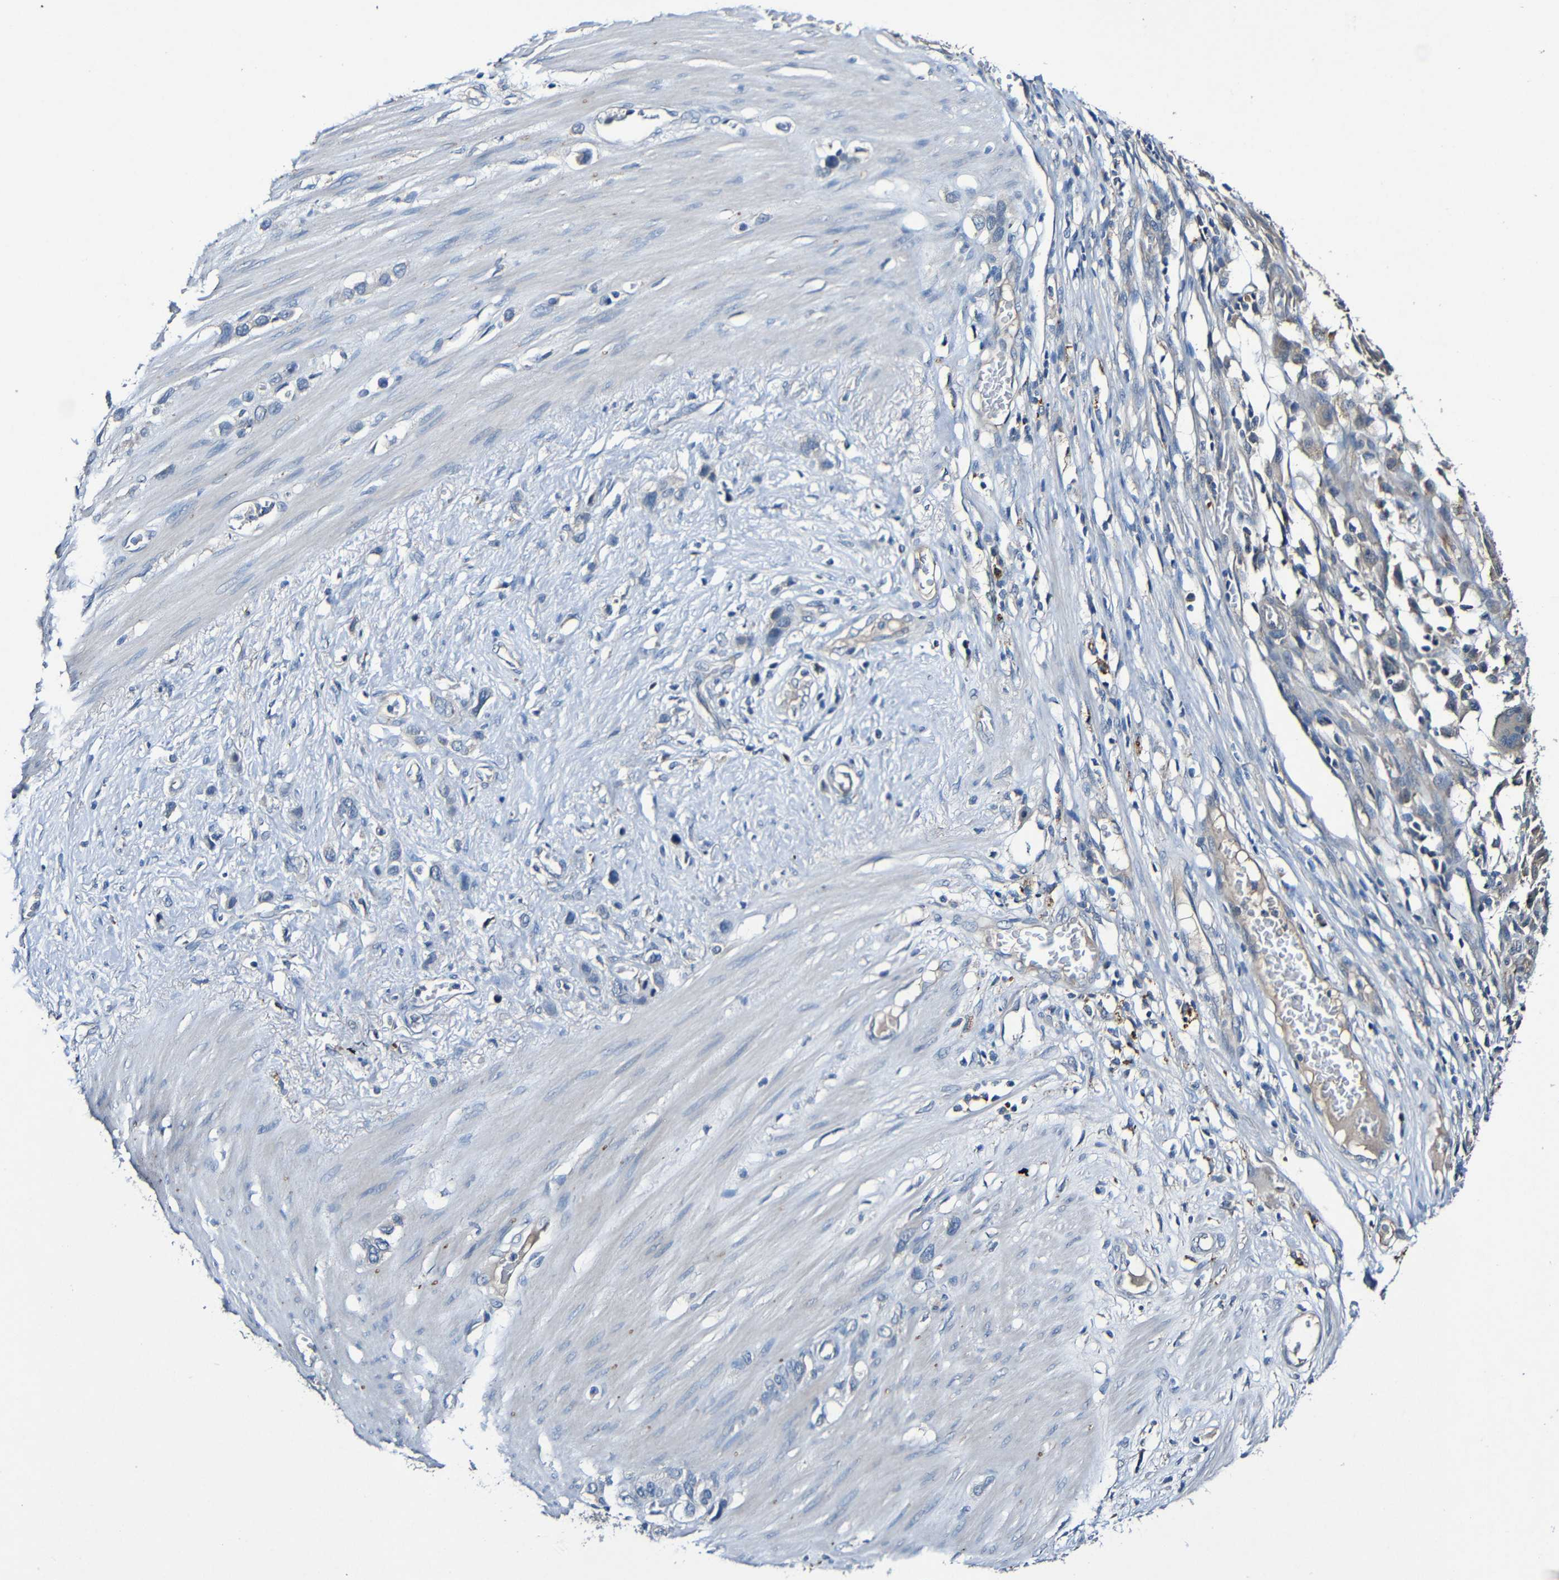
{"staining": {"intensity": "negative", "quantity": "none", "location": "none"}, "tissue": "stomach cancer", "cell_type": "Tumor cells", "image_type": "cancer", "snomed": [{"axis": "morphology", "description": "Adenocarcinoma, NOS"}, {"axis": "morphology", "description": "Adenocarcinoma, High grade"}, {"axis": "topography", "description": "Stomach, upper"}, {"axis": "topography", "description": "Stomach, lower"}], "caption": "Human adenocarcinoma (stomach) stained for a protein using immunohistochemistry (IHC) exhibits no staining in tumor cells.", "gene": "LRRC70", "patient": {"sex": "female", "age": 65}}